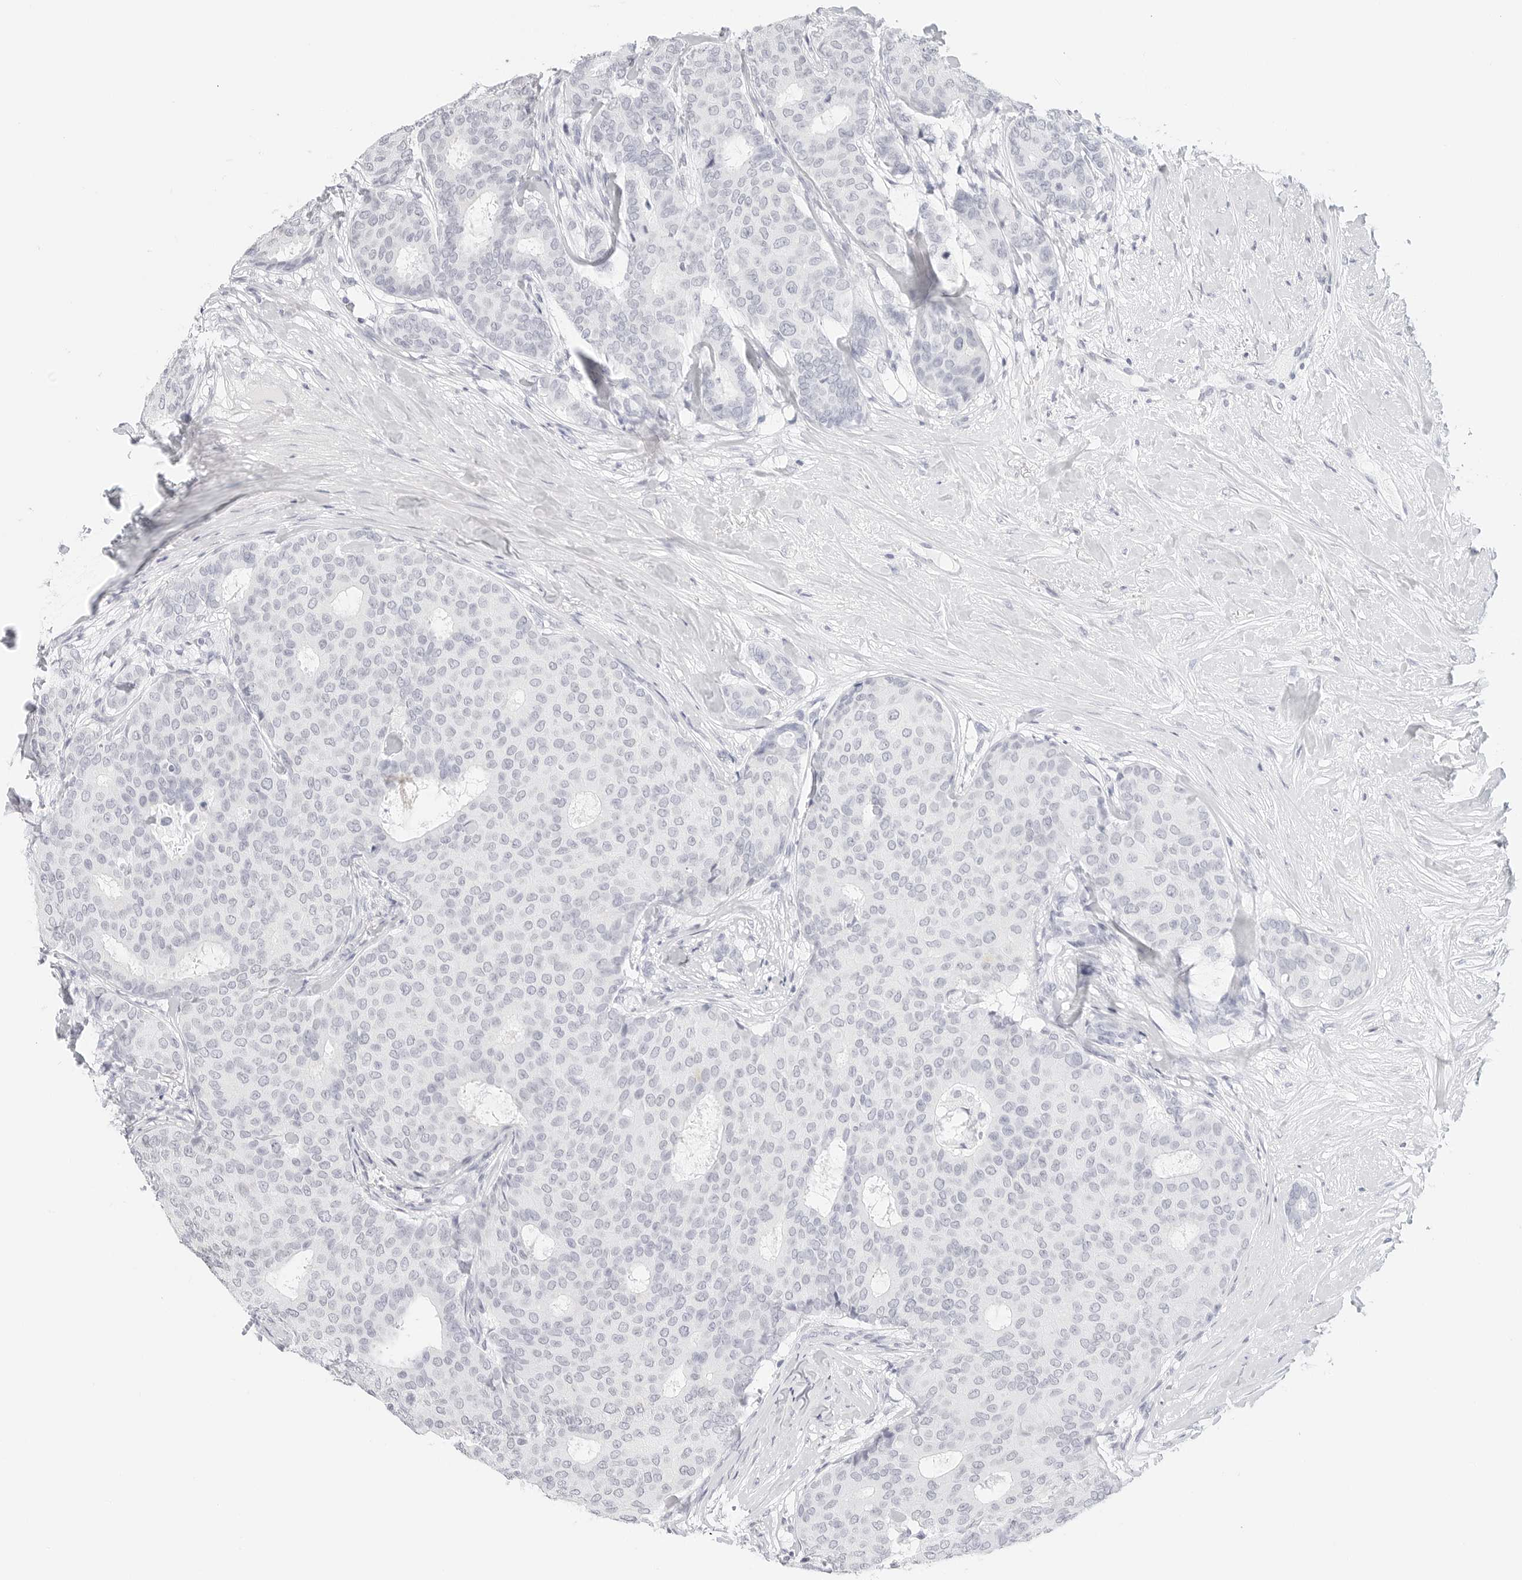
{"staining": {"intensity": "negative", "quantity": "none", "location": "none"}, "tissue": "breast cancer", "cell_type": "Tumor cells", "image_type": "cancer", "snomed": [{"axis": "morphology", "description": "Duct carcinoma"}, {"axis": "topography", "description": "Breast"}], "caption": "Tumor cells show no significant staining in infiltrating ductal carcinoma (breast).", "gene": "TFF2", "patient": {"sex": "female", "age": 75}}